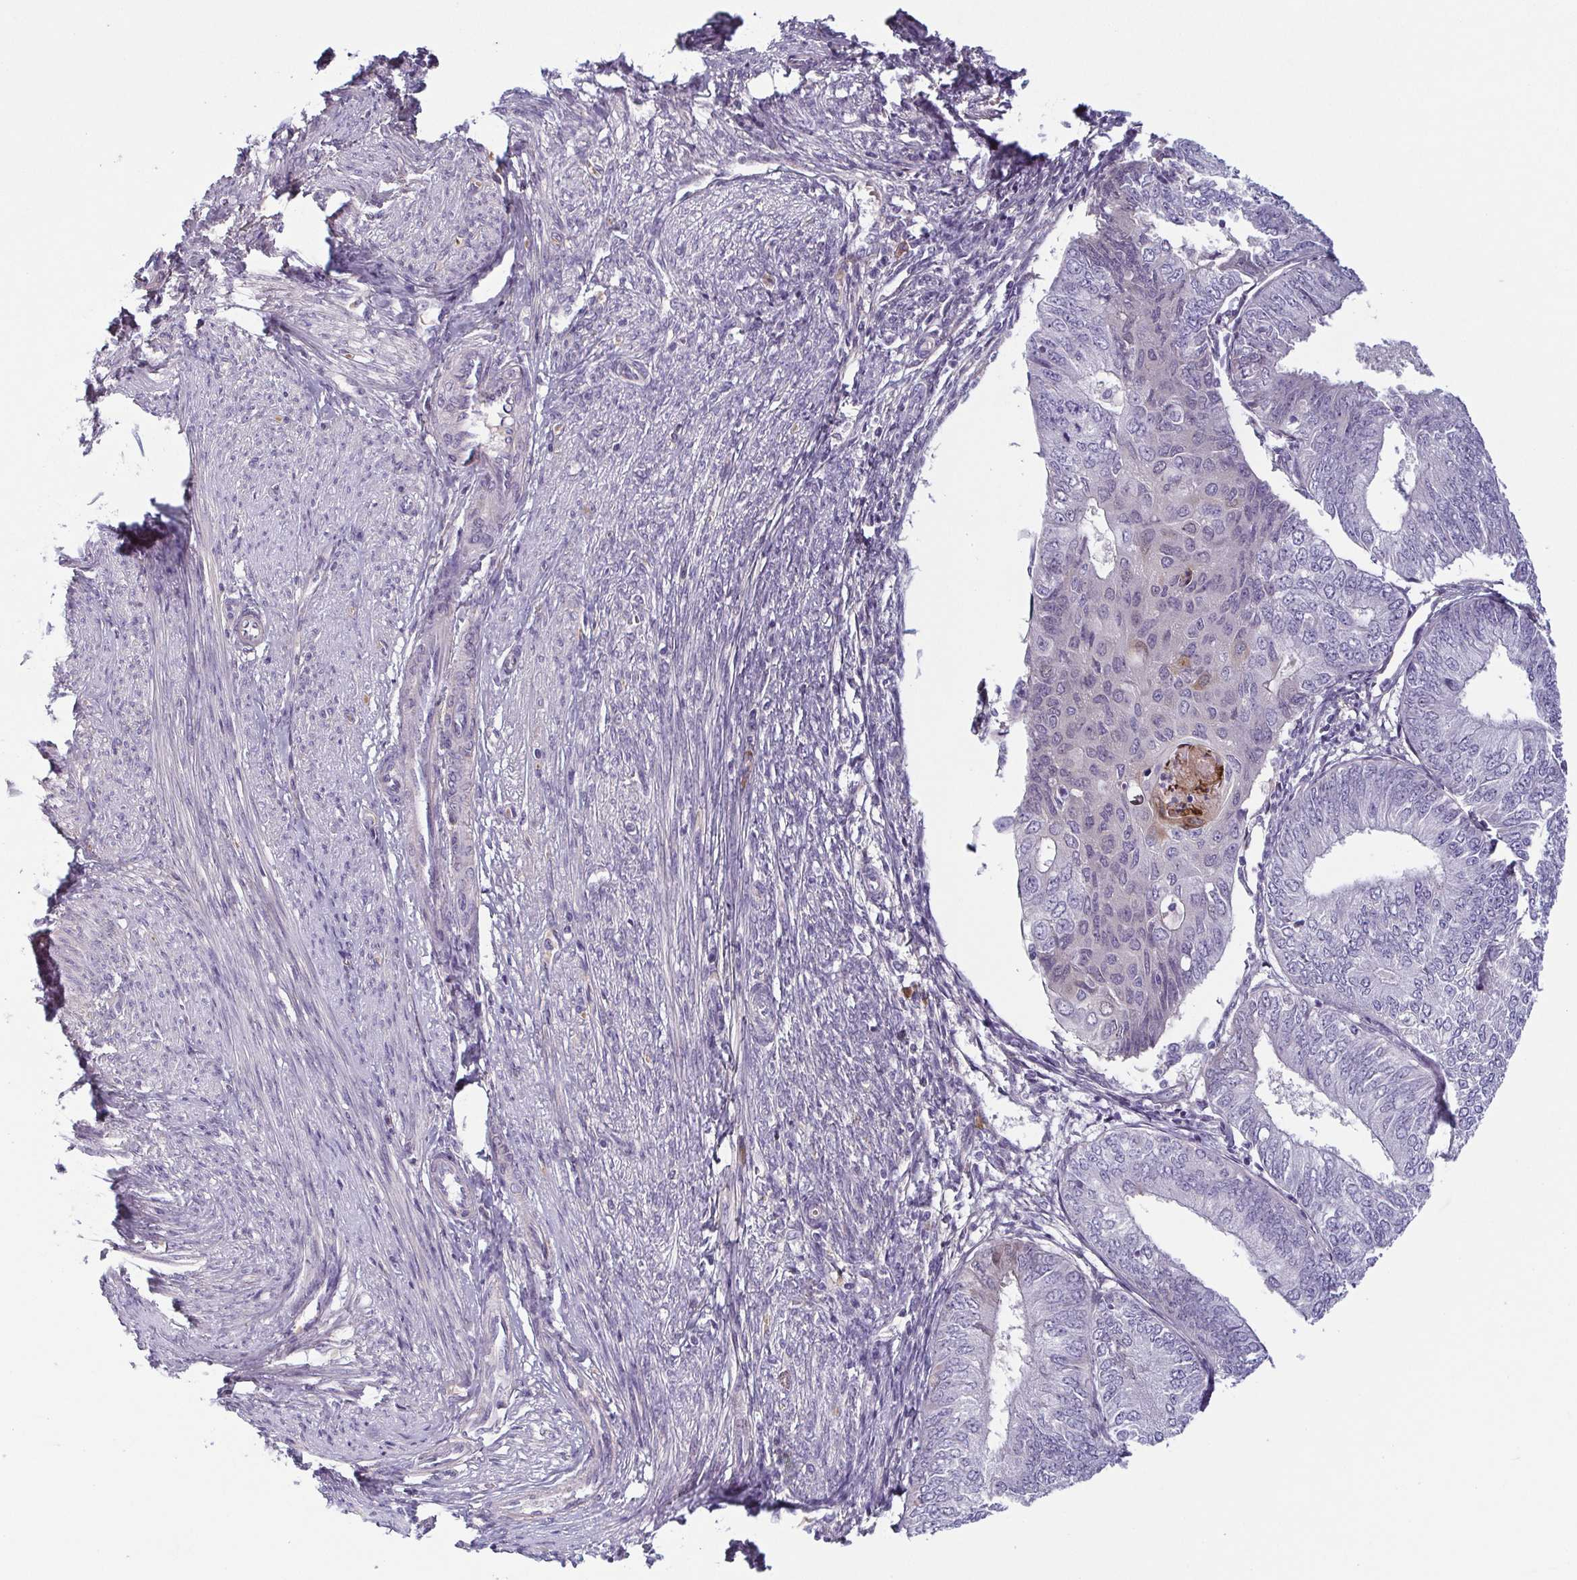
{"staining": {"intensity": "negative", "quantity": "none", "location": "none"}, "tissue": "endometrial cancer", "cell_type": "Tumor cells", "image_type": "cancer", "snomed": [{"axis": "morphology", "description": "Adenocarcinoma, NOS"}, {"axis": "topography", "description": "Endometrium"}], "caption": "Tumor cells show no significant protein positivity in endometrial adenocarcinoma.", "gene": "ECM1", "patient": {"sex": "female", "age": 58}}